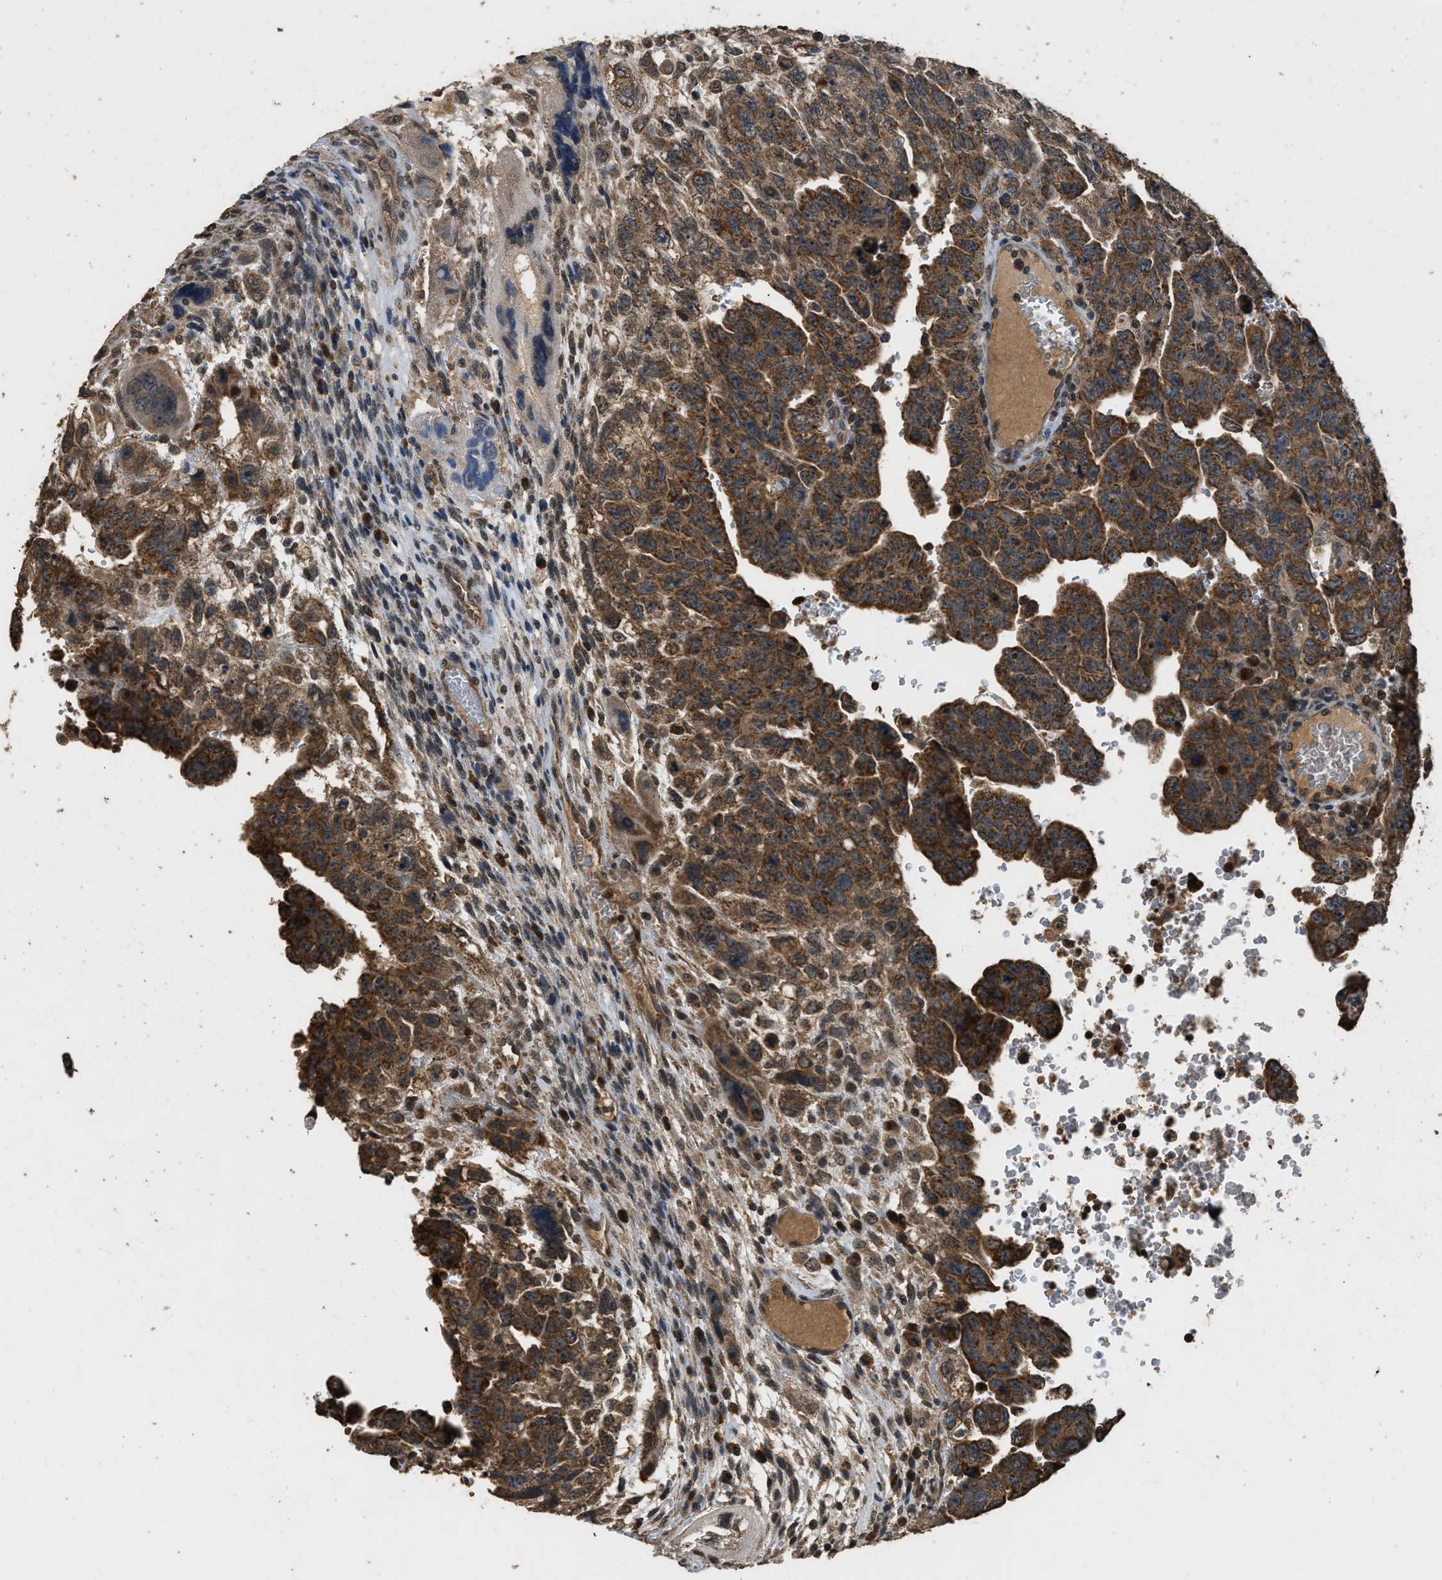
{"staining": {"intensity": "strong", "quantity": ">75%", "location": "cytoplasmic/membranous"}, "tissue": "testis cancer", "cell_type": "Tumor cells", "image_type": "cancer", "snomed": [{"axis": "morphology", "description": "Carcinoma, Embryonal, NOS"}, {"axis": "topography", "description": "Testis"}], "caption": "Testis embryonal carcinoma was stained to show a protein in brown. There is high levels of strong cytoplasmic/membranous staining in about >75% of tumor cells. The protein is stained brown, and the nuclei are stained in blue (DAB (3,3'-diaminobenzidine) IHC with brightfield microscopy, high magnification).", "gene": "DENND6B", "patient": {"sex": "male", "age": 28}}